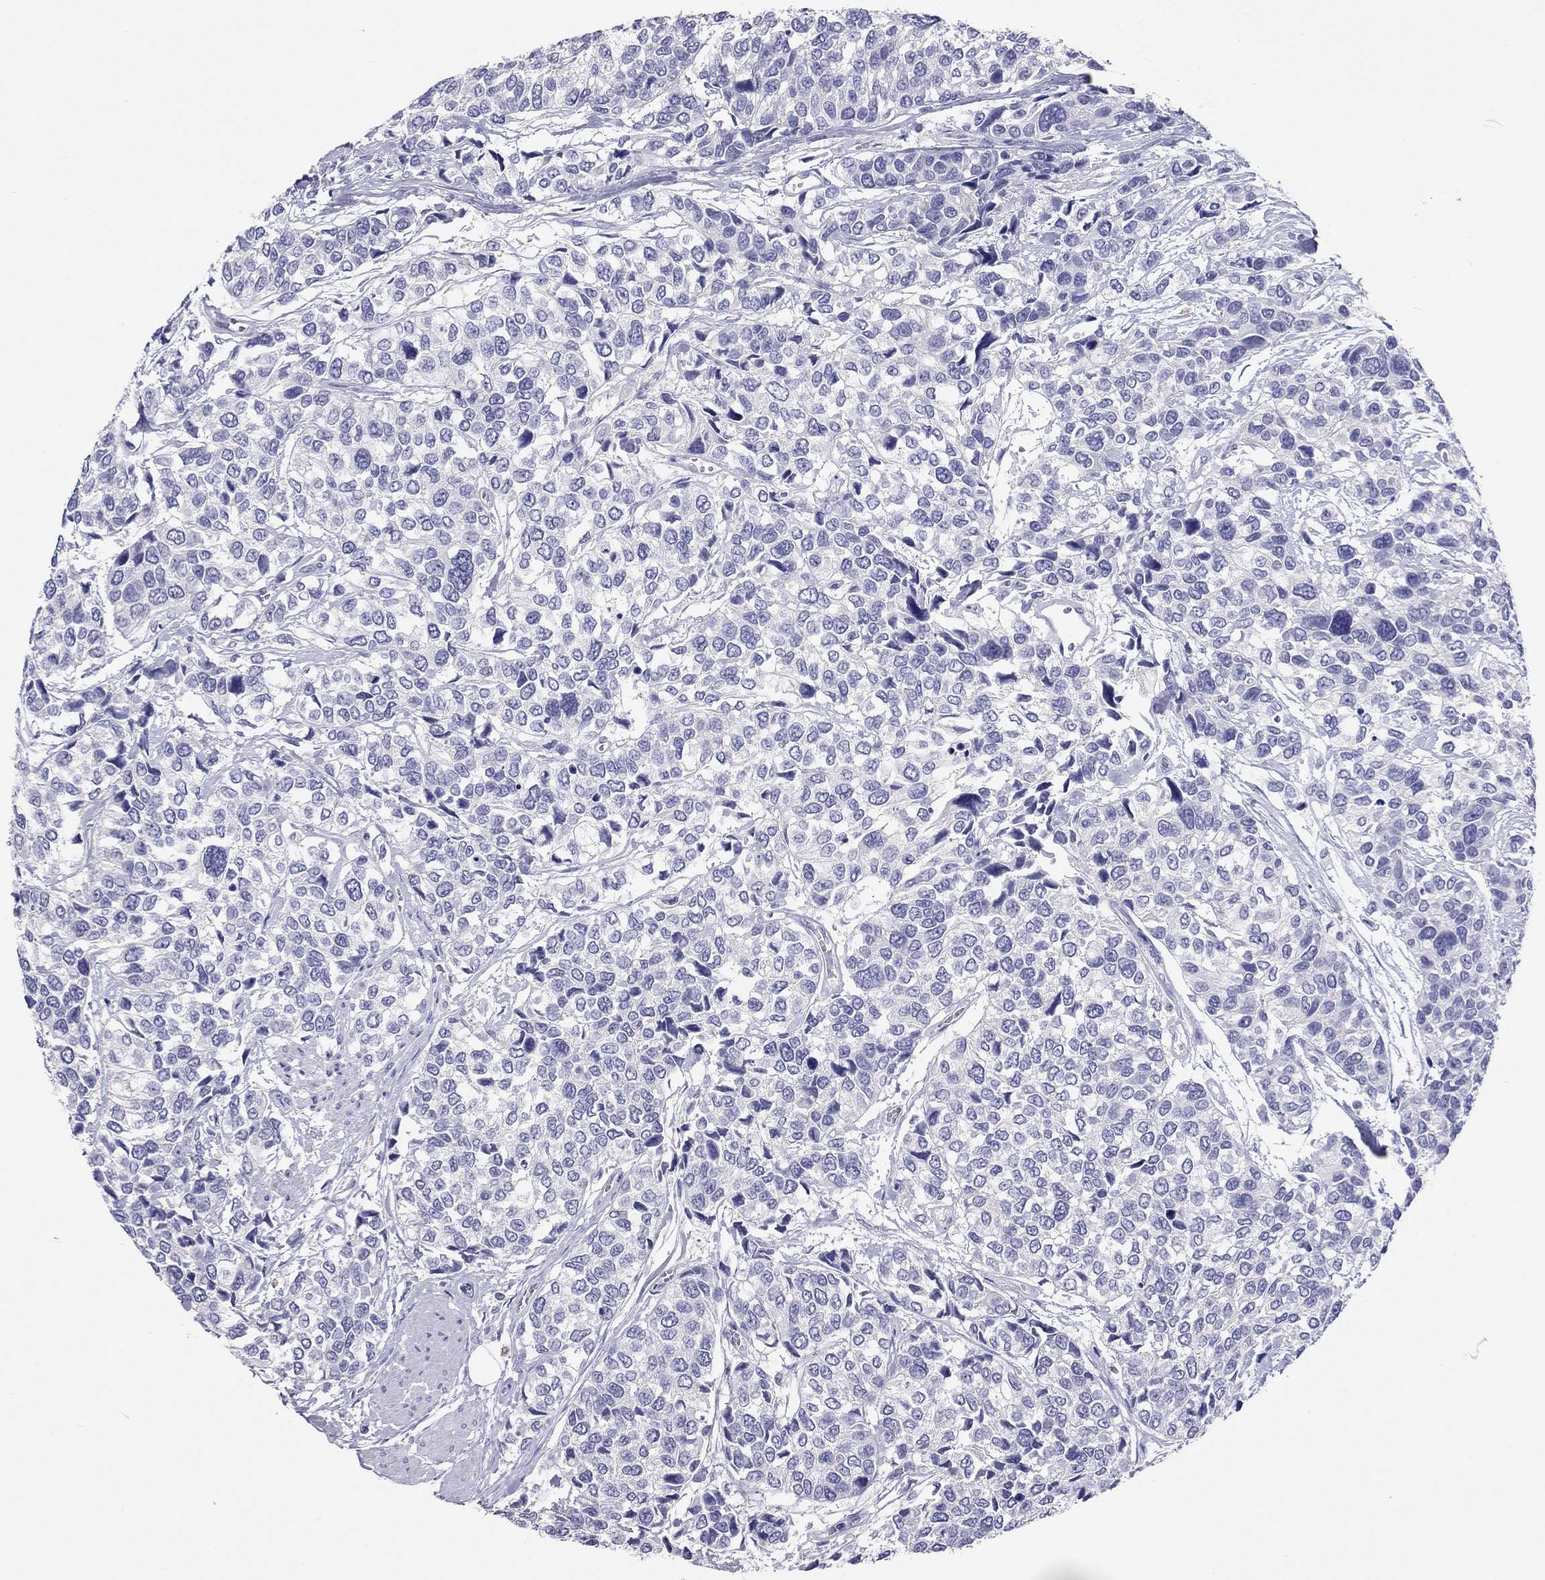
{"staining": {"intensity": "negative", "quantity": "none", "location": "none"}, "tissue": "urothelial cancer", "cell_type": "Tumor cells", "image_type": "cancer", "snomed": [{"axis": "morphology", "description": "Urothelial carcinoma, High grade"}, {"axis": "topography", "description": "Urinary bladder"}], "caption": "The IHC photomicrograph has no significant expression in tumor cells of urothelial cancer tissue.", "gene": "CALHM1", "patient": {"sex": "male", "age": 77}}